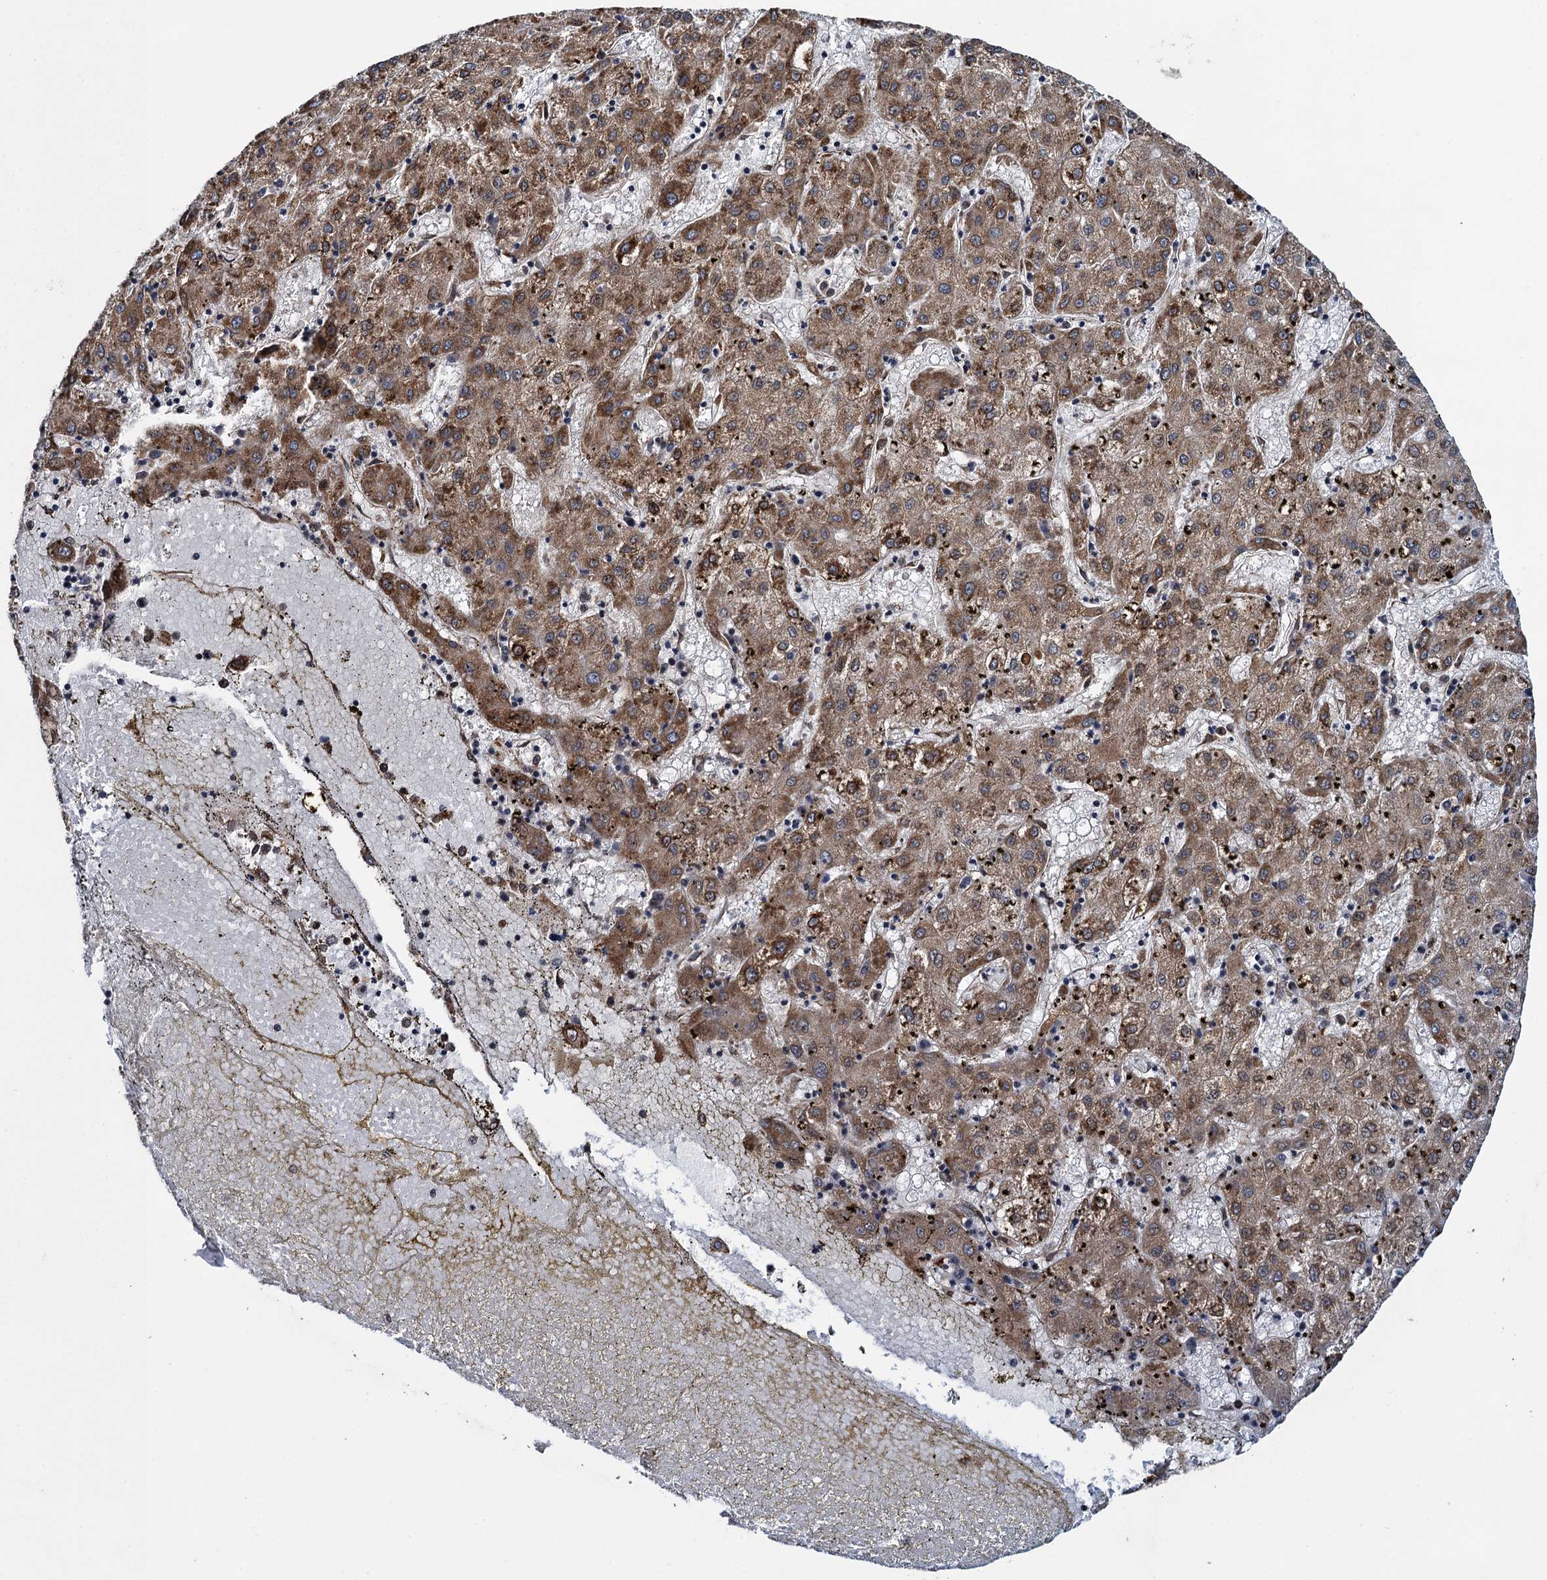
{"staining": {"intensity": "moderate", "quantity": ">75%", "location": "cytoplasmic/membranous"}, "tissue": "liver cancer", "cell_type": "Tumor cells", "image_type": "cancer", "snomed": [{"axis": "morphology", "description": "Carcinoma, Hepatocellular, NOS"}, {"axis": "topography", "description": "Liver"}], "caption": "DAB (3,3'-diaminobenzidine) immunohistochemical staining of liver cancer (hepatocellular carcinoma) displays moderate cytoplasmic/membranous protein staining in approximately >75% of tumor cells.", "gene": "EVX2", "patient": {"sex": "male", "age": 72}}